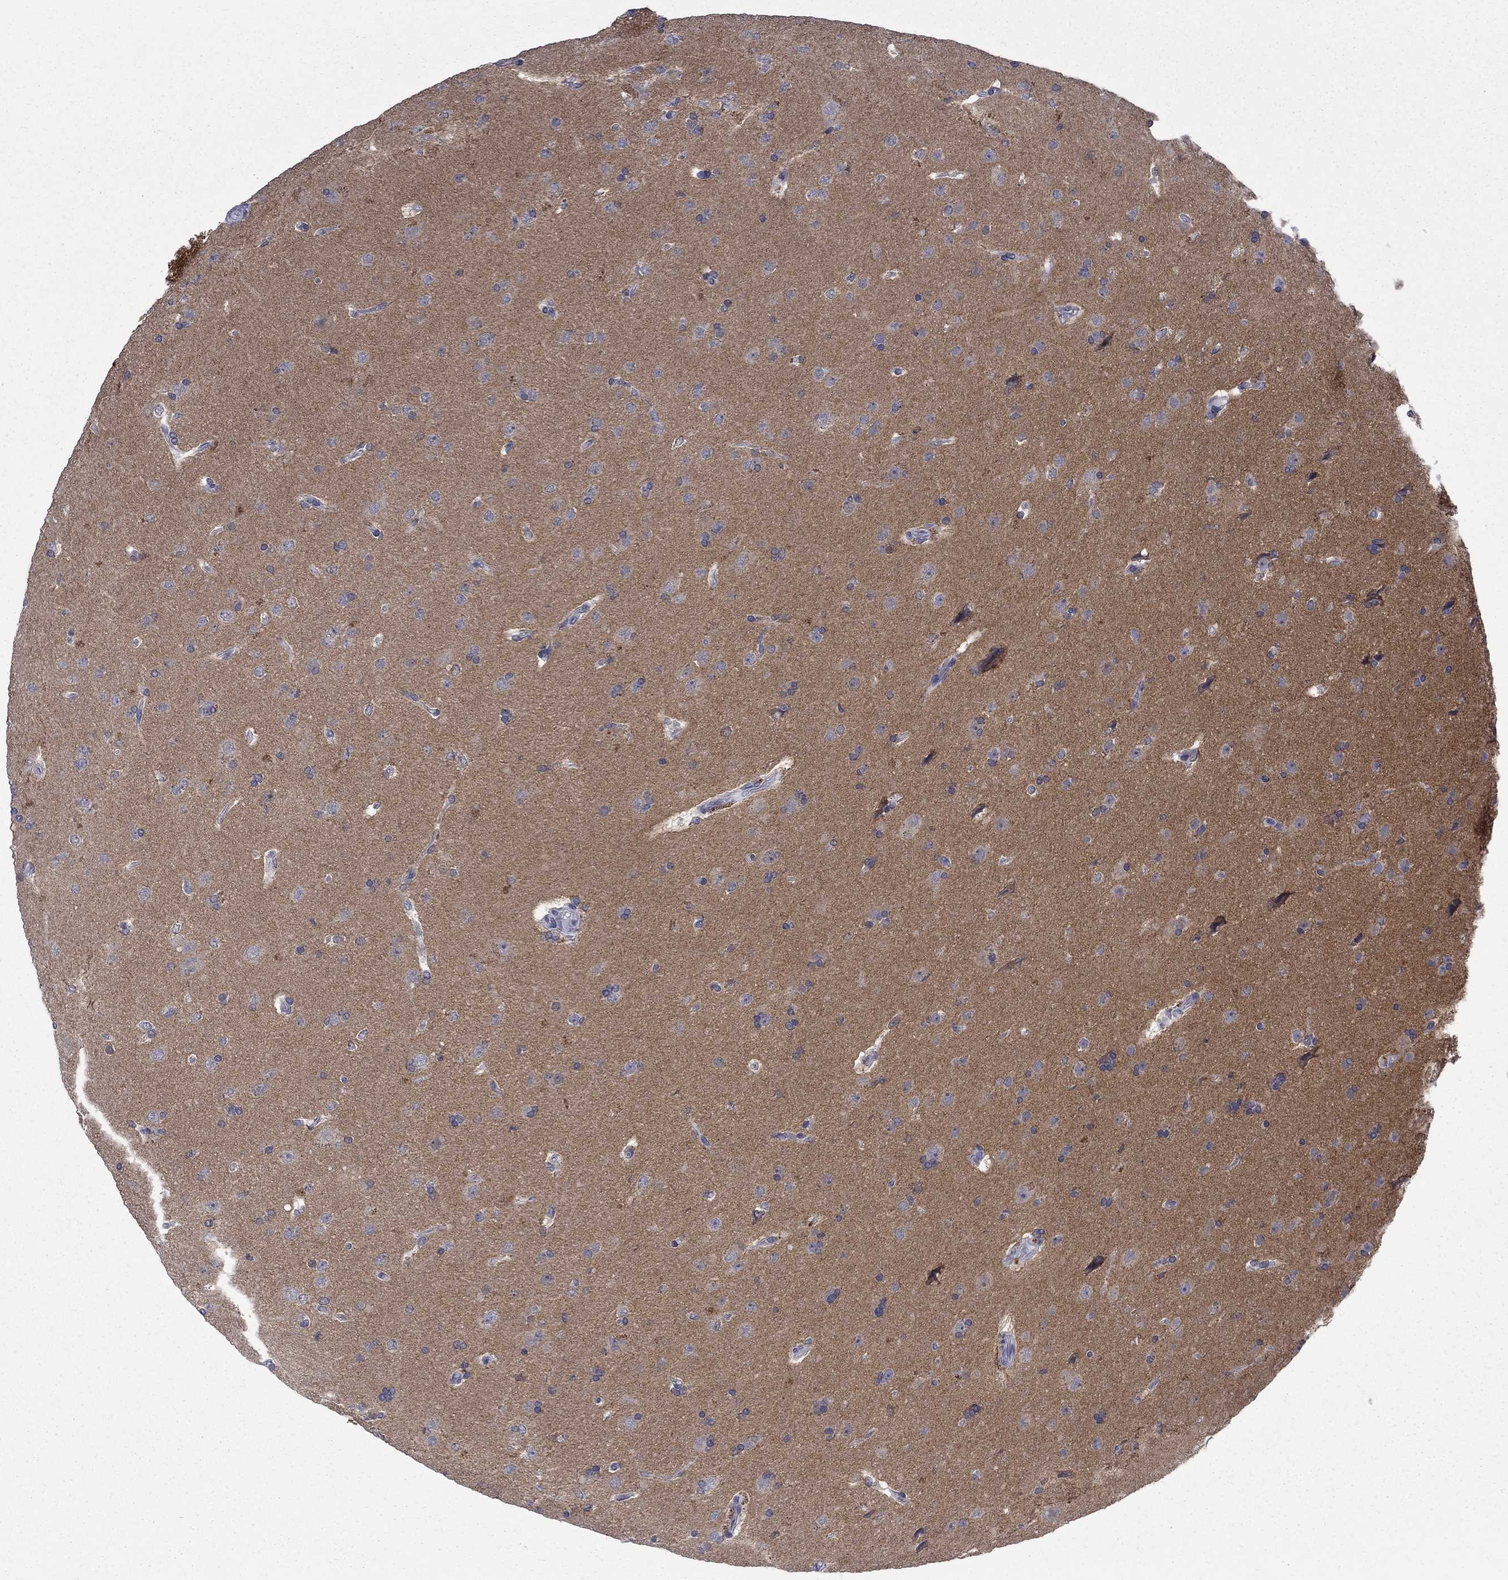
{"staining": {"intensity": "negative", "quantity": "none", "location": "none"}, "tissue": "glioma", "cell_type": "Tumor cells", "image_type": "cancer", "snomed": [{"axis": "morphology", "description": "Glioma, malignant, NOS"}, {"axis": "topography", "description": "Cerebral cortex"}], "caption": "The immunohistochemistry (IHC) image has no significant staining in tumor cells of glioma tissue.", "gene": "CTNND2", "patient": {"sex": "male", "age": 58}}